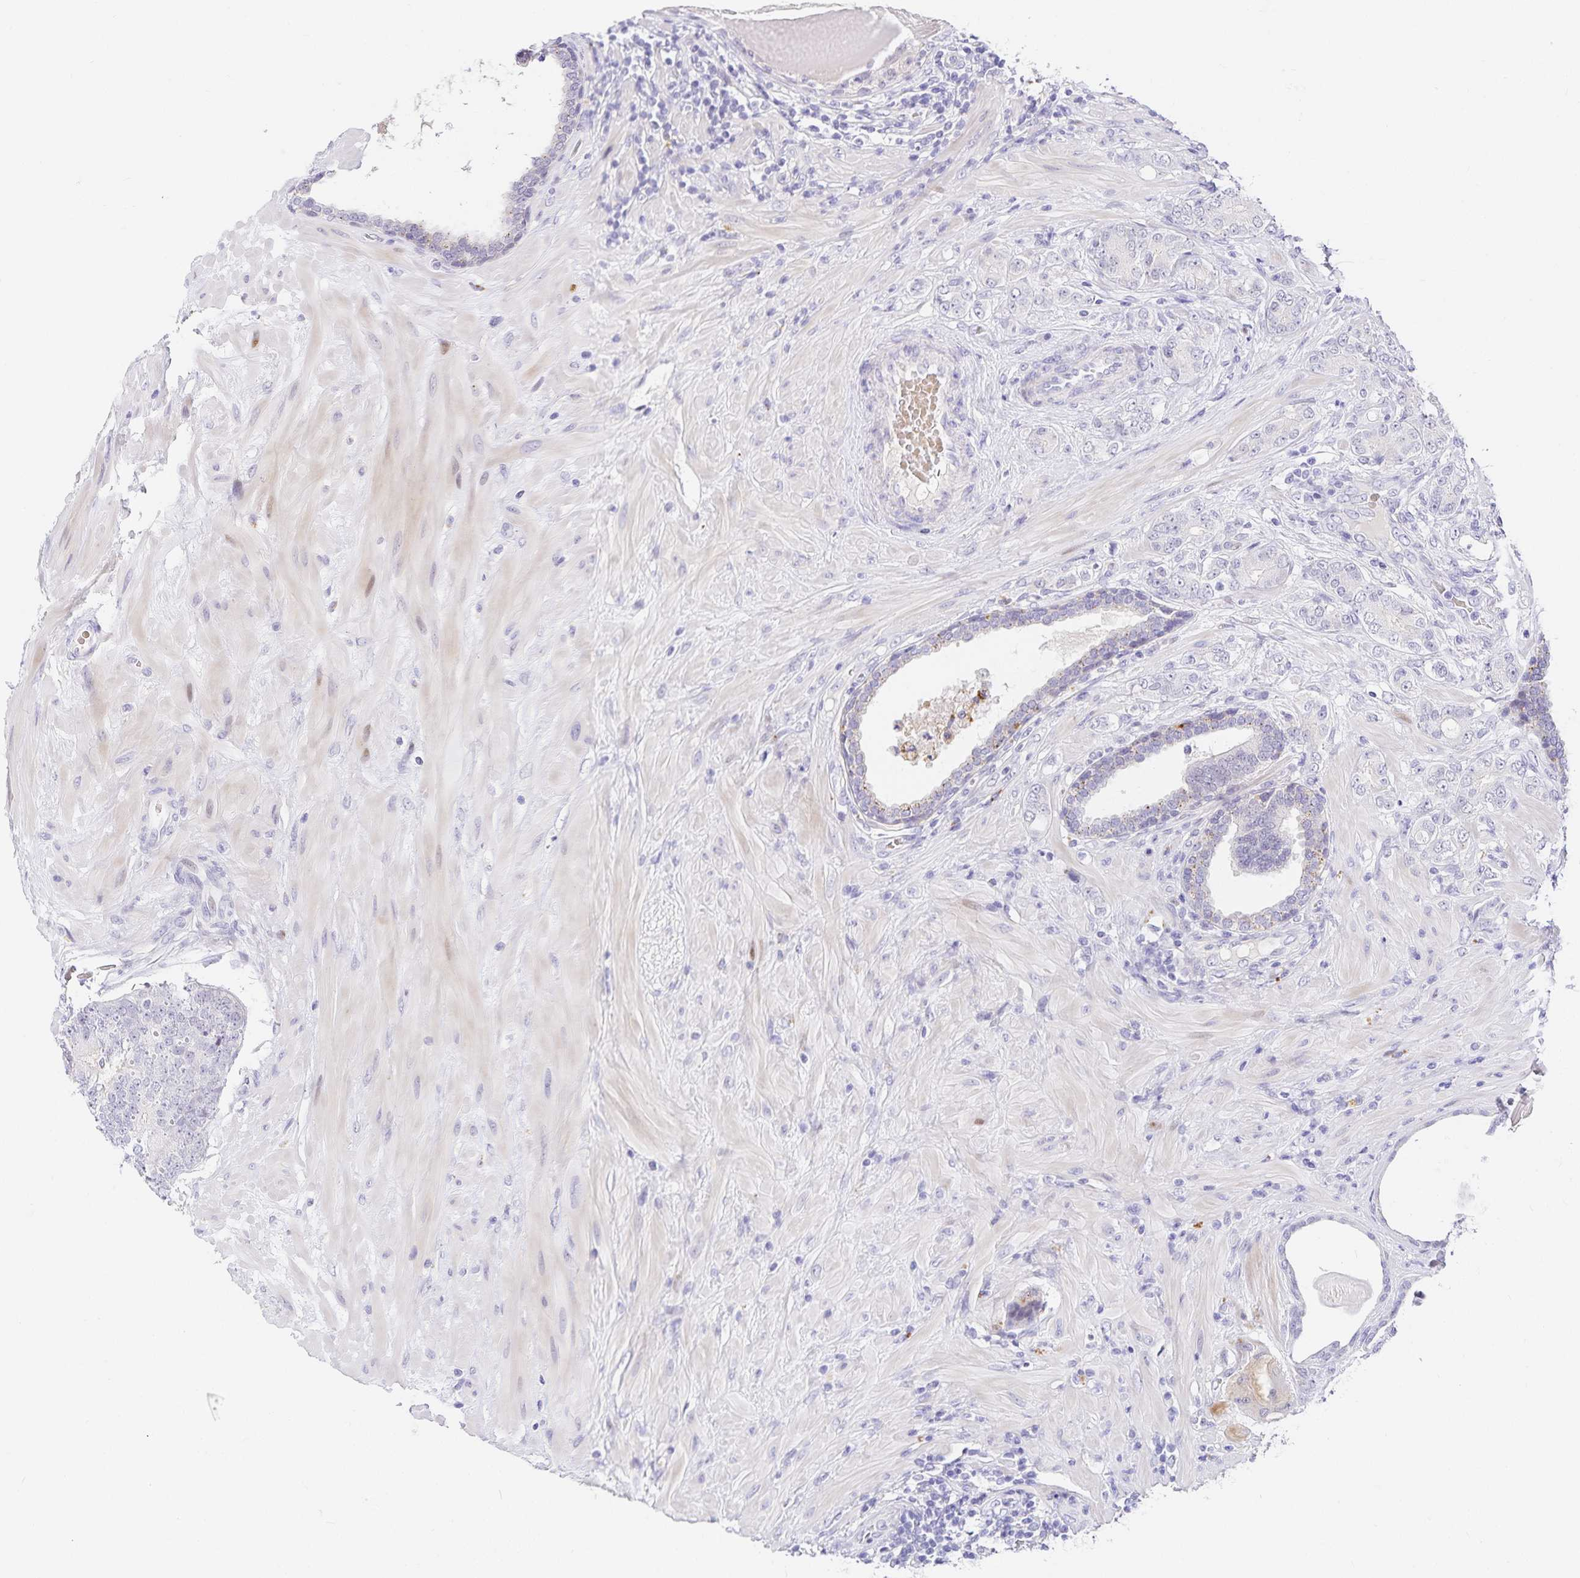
{"staining": {"intensity": "negative", "quantity": "none", "location": "none"}, "tissue": "prostate cancer", "cell_type": "Tumor cells", "image_type": "cancer", "snomed": [{"axis": "morphology", "description": "Adenocarcinoma, High grade"}, {"axis": "topography", "description": "Prostate"}], "caption": "Micrograph shows no protein expression in tumor cells of prostate adenocarcinoma (high-grade) tissue.", "gene": "KBTBD13", "patient": {"sex": "male", "age": 62}}